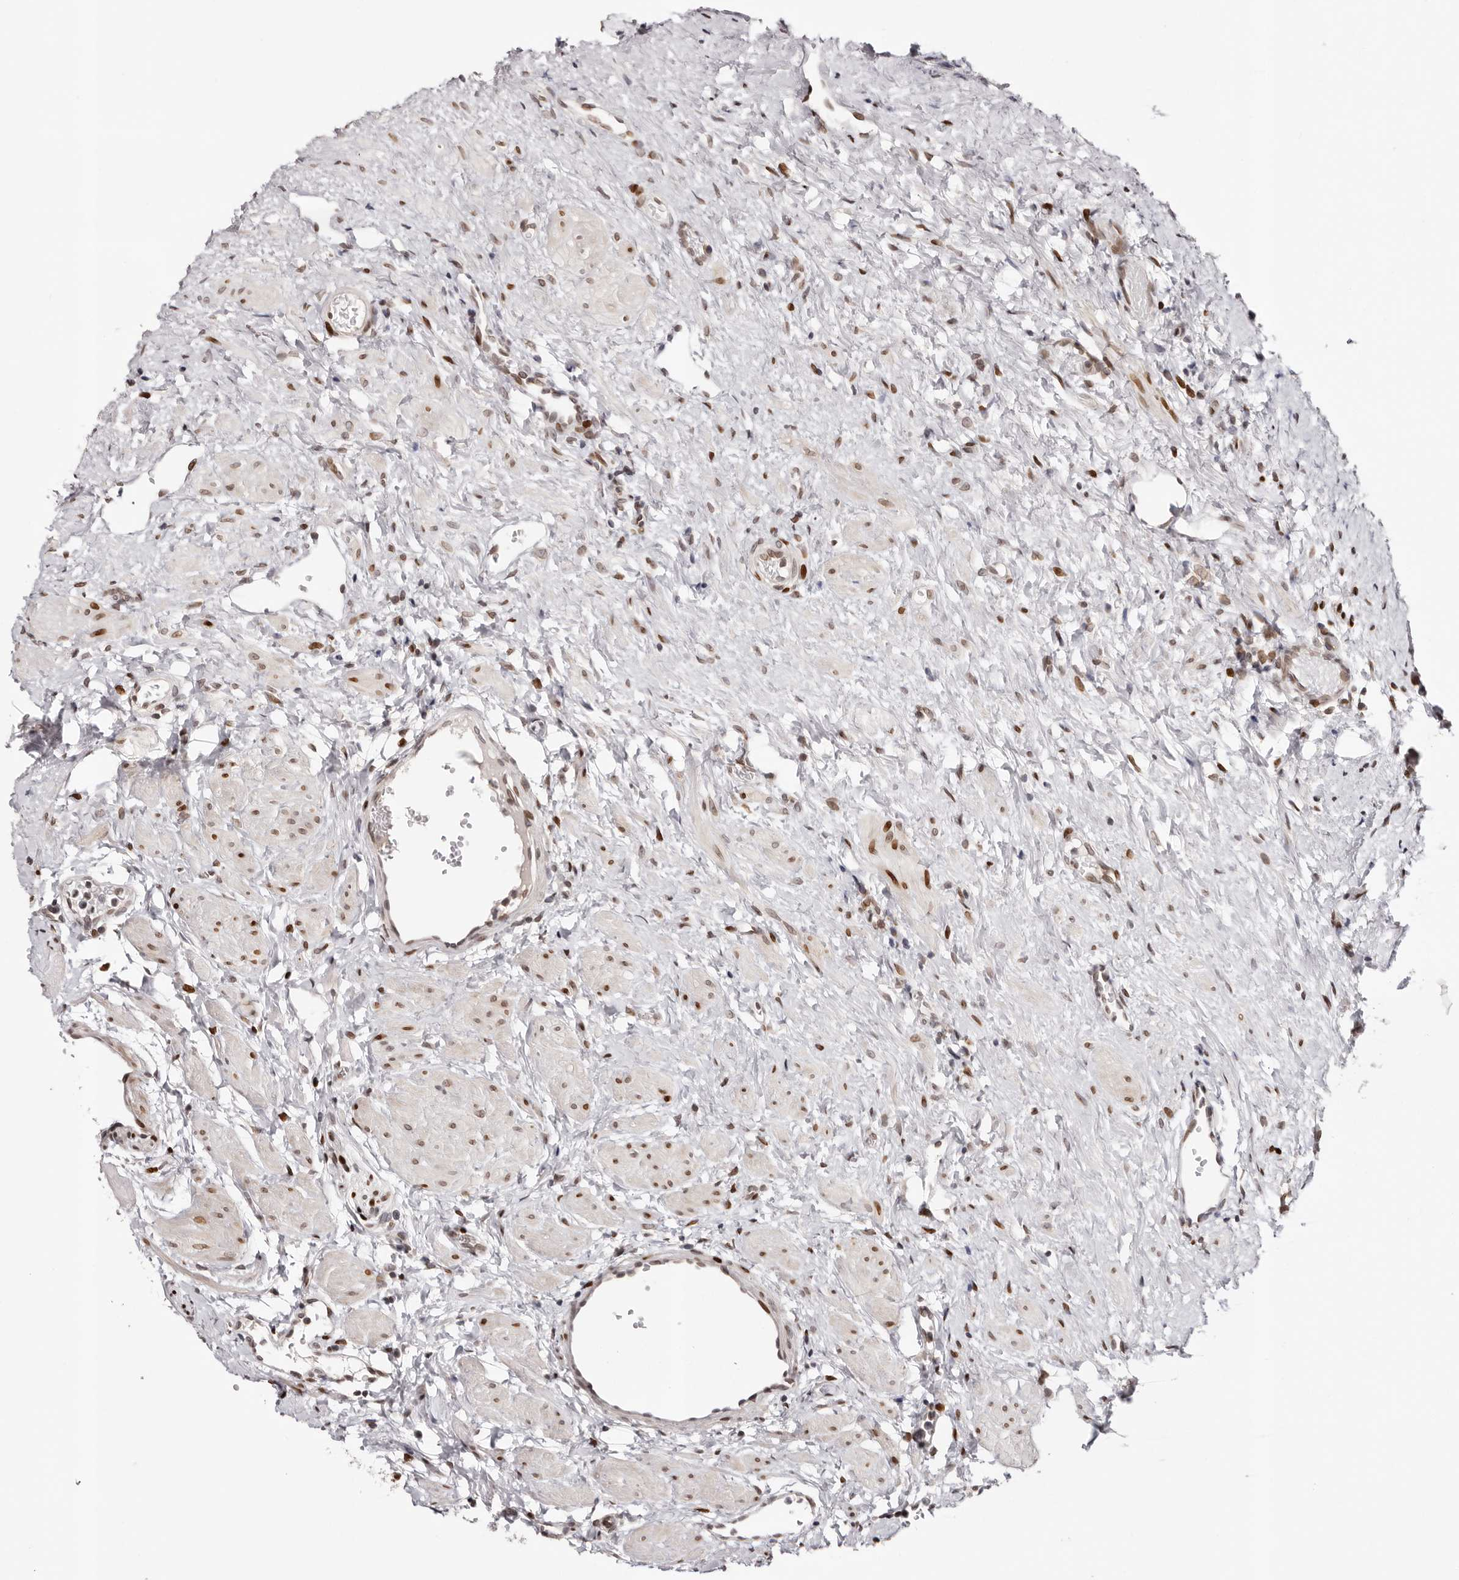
{"staining": {"intensity": "strong", "quantity": "25%-75%", "location": "nuclear"}, "tissue": "ovary", "cell_type": "Ovarian stroma cells", "image_type": "normal", "snomed": [{"axis": "morphology", "description": "Normal tissue, NOS"}, {"axis": "morphology", "description": "Cyst, NOS"}, {"axis": "topography", "description": "Ovary"}], "caption": "A histopathology image of ovary stained for a protein shows strong nuclear brown staining in ovarian stroma cells.", "gene": "NUP153", "patient": {"sex": "female", "age": 33}}